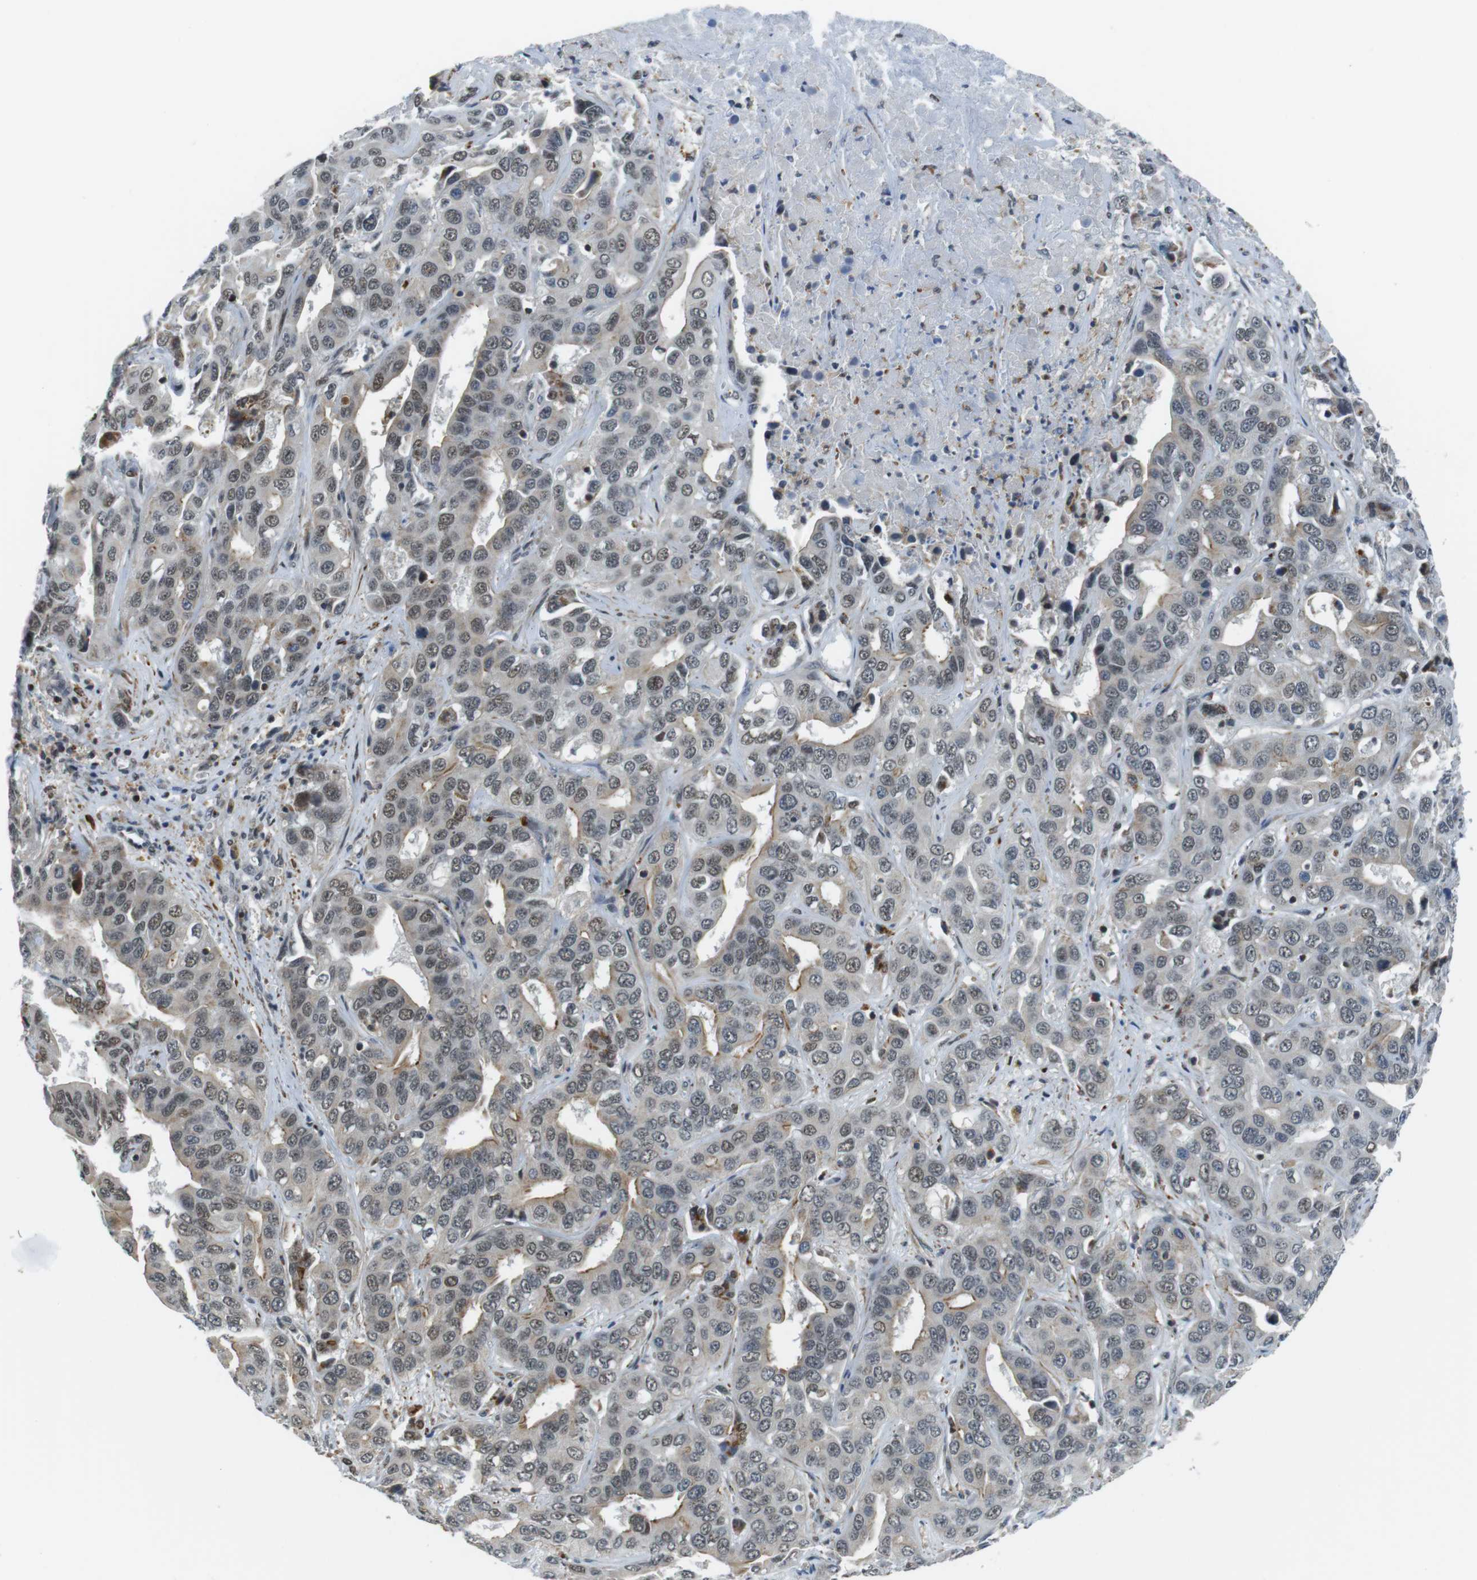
{"staining": {"intensity": "weak", "quantity": "25%-75%", "location": "nuclear"}, "tissue": "liver cancer", "cell_type": "Tumor cells", "image_type": "cancer", "snomed": [{"axis": "morphology", "description": "Cholangiocarcinoma"}, {"axis": "topography", "description": "Liver"}], "caption": "Immunohistochemical staining of human liver cholangiocarcinoma demonstrates low levels of weak nuclear protein positivity in approximately 25%-75% of tumor cells.", "gene": "USP7", "patient": {"sex": "female", "age": 52}}